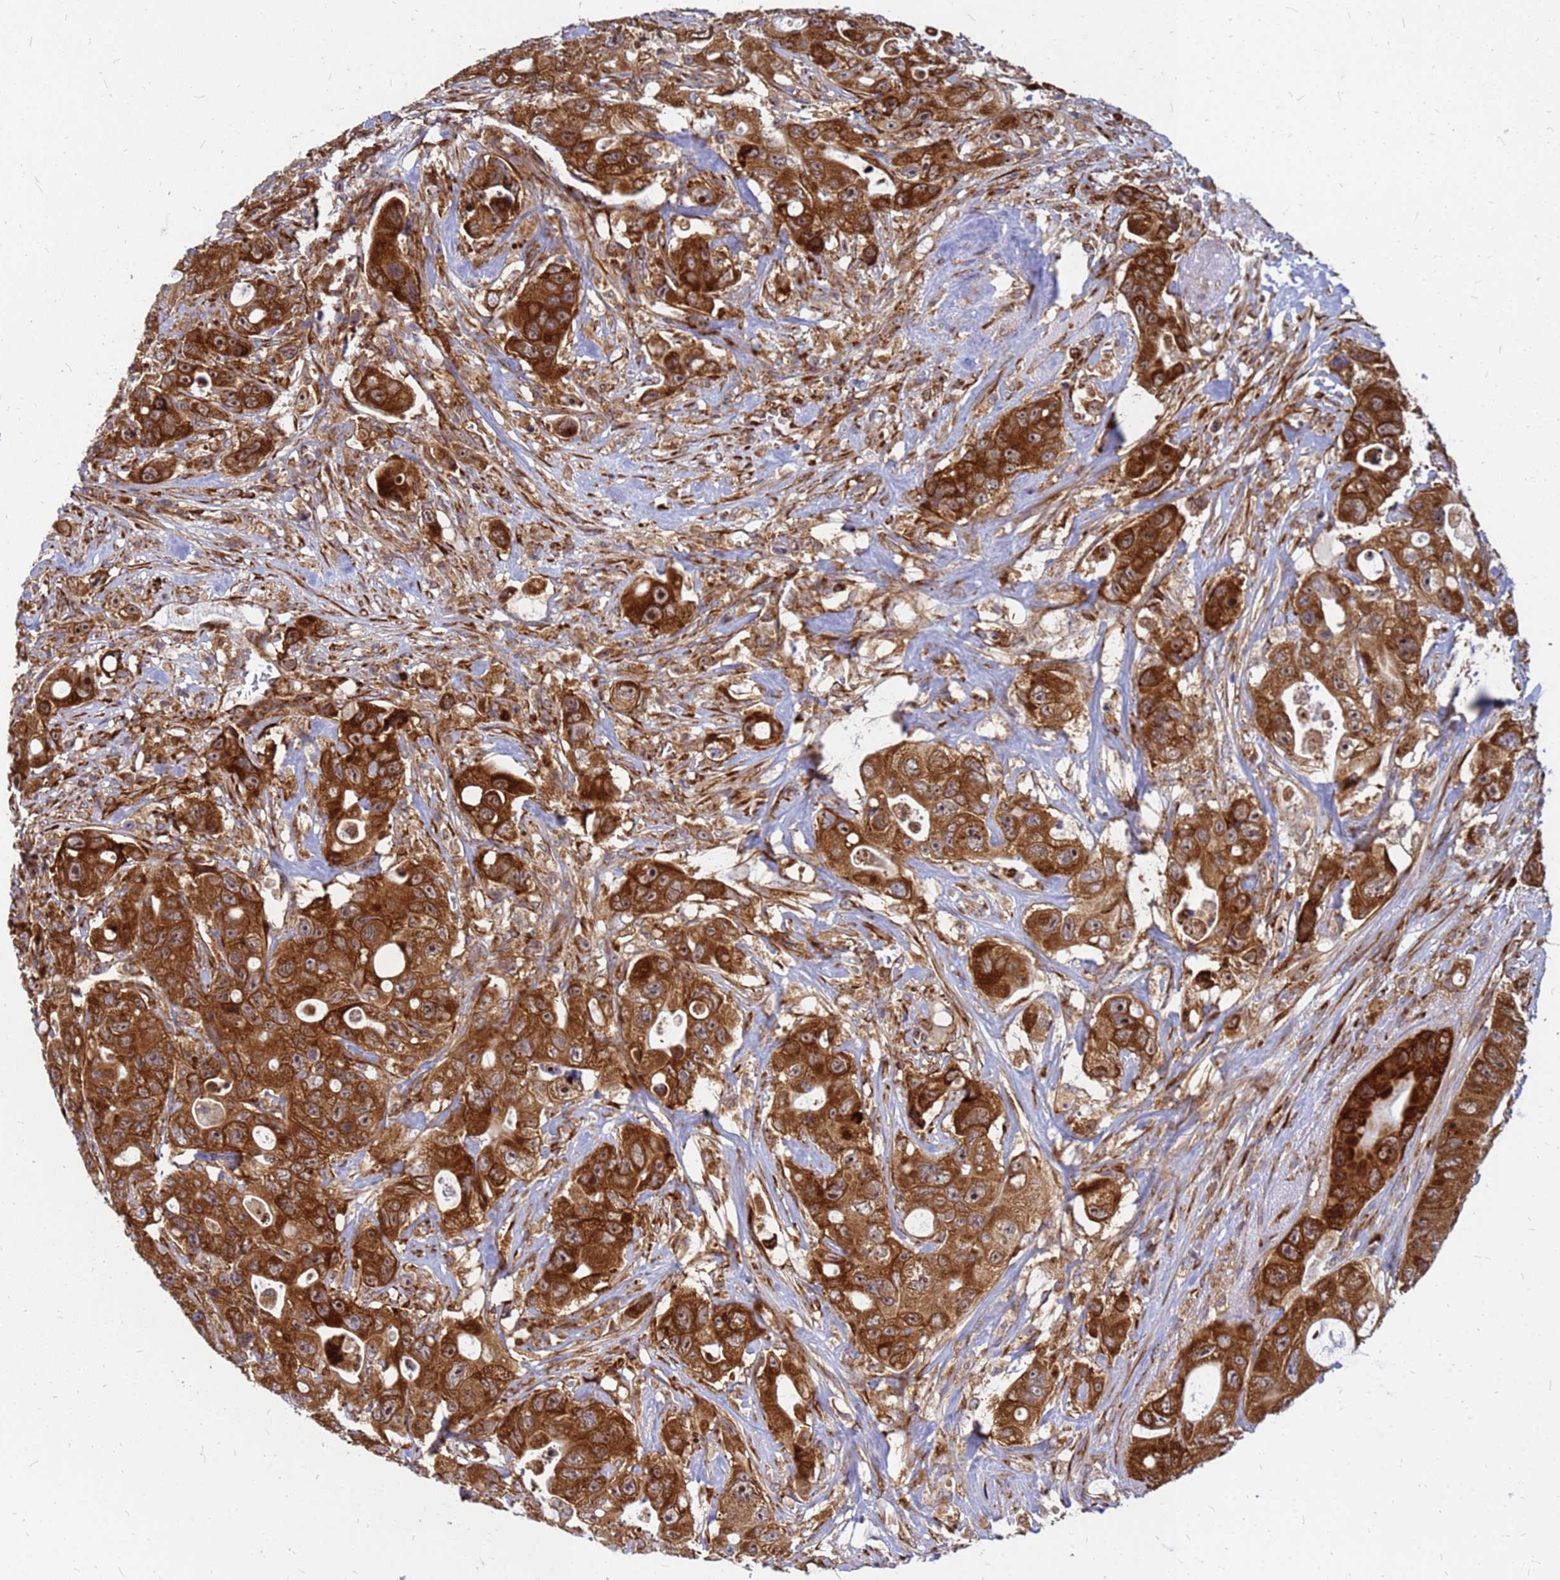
{"staining": {"intensity": "strong", "quantity": ">75%", "location": "cytoplasmic/membranous"}, "tissue": "colorectal cancer", "cell_type": "Tumor cells", "image_type": "cancer", "snomed": [{"axis": "morphology", "description": "Adenocarcinoma, NOS"}, {"axis": "topography", "description": "Colon"}], "caption": "High-power microscopy captured an immunohistochemistry (IHC) micrograph of colorectal adenocarcinoma, revealing strong cytoplasmic/membranous positivity in approximately >75% of tumor cells.", "gene": "RPL8", "patient": {"sex": "female", "age": 46}}